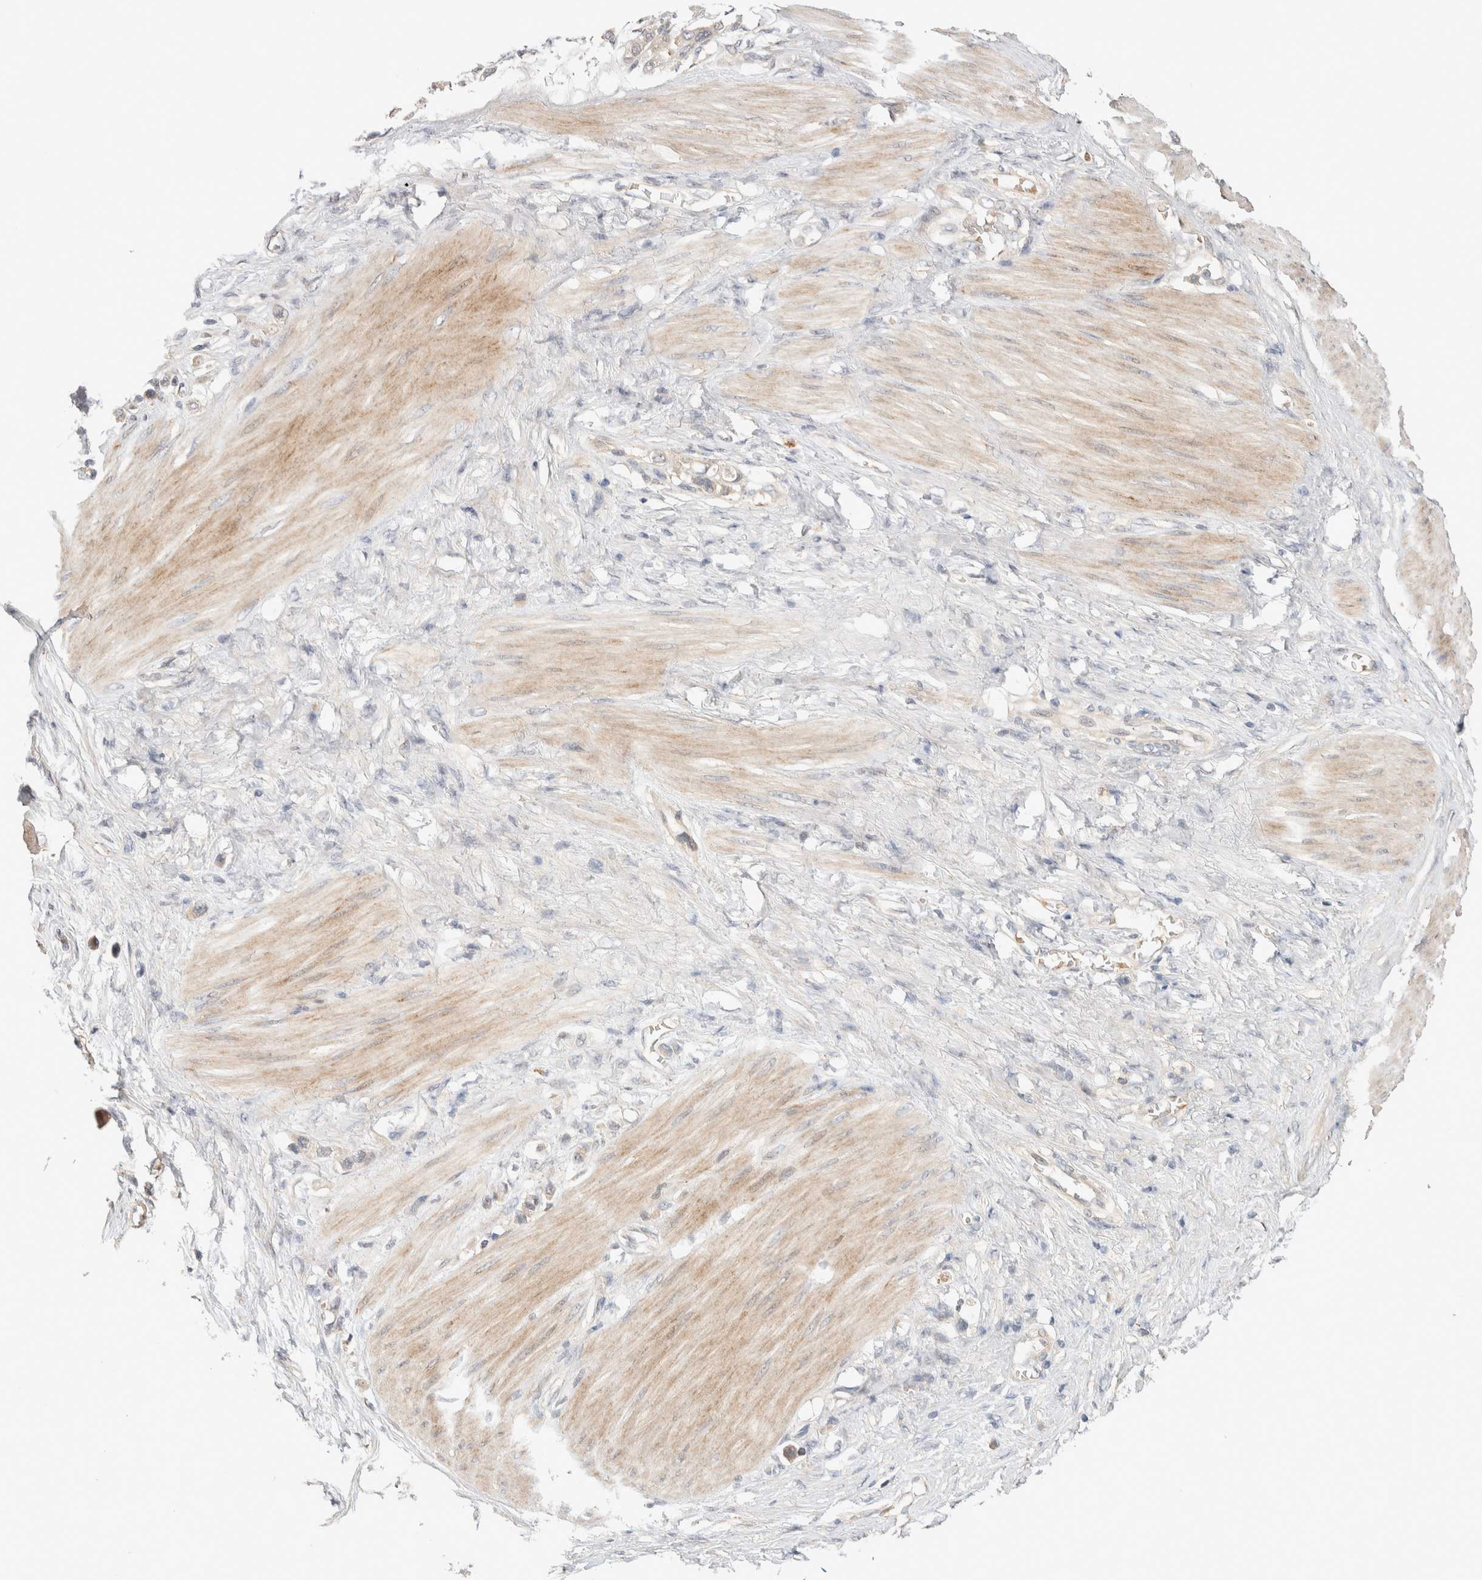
{"staining": {"intensity": "negative", "quantity": "none", "location": "none"}, "tissue": "stomach cancer", "cell_type": "Tumor cells", "image_type": "cancer", "snomed": [{"axis": "morphology", "description": "Adenocarcinoma, NOS"}, {"axis": "topography", "description": "Stomach"}], "caption": "Immunohistochemistry (IHC) of human adenocarcinoma (stomach) reveals no positivity in tumor cells.", "gene": "CASK", "patient": {"sex": "female", "age": 65}}